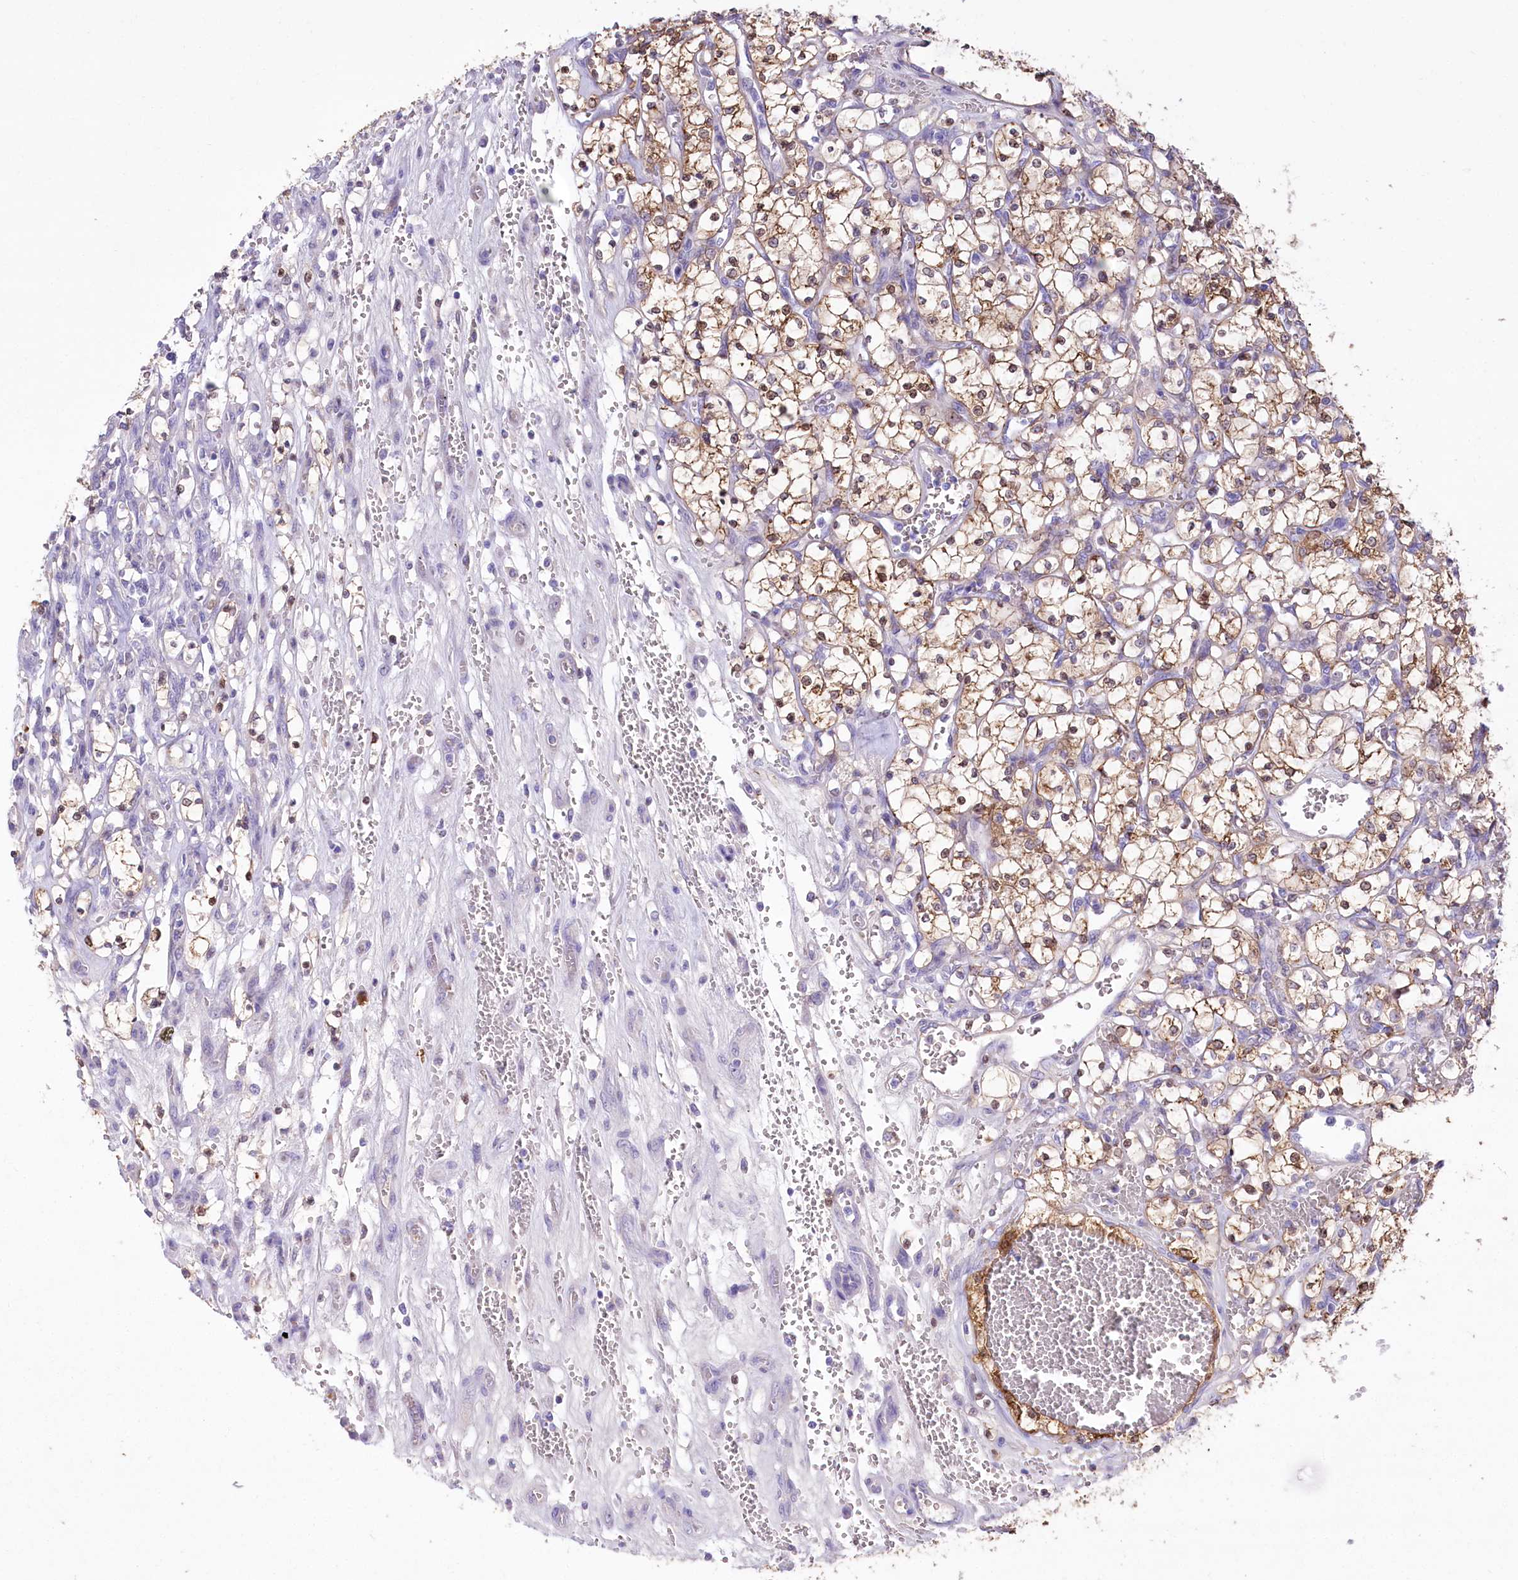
{"staining": {"intensity": "moderate", "quantity": "25%-75%", "location": "cytoplasmic/membranous"}, "tissue": "renal cancer", "cell_type": "Tumor cells", "image_type": "cancer", "snomed": [{"axis": "morphology", "description": "Adenocarcinoma, NOS"}, {"axis": "topography", "description": "Kidney"}], "caption": "Immunohistochemistry (IHC) photomicrograph of human renal cancer (adenocarcinoma) stained for a protein (brown), which displays medium levels of moderate cytoplasmic/membranous positivity in about 25%-75% of tumor cells.", "gene": "CEP164", "patient": {"sex": "female", "age": 69}}